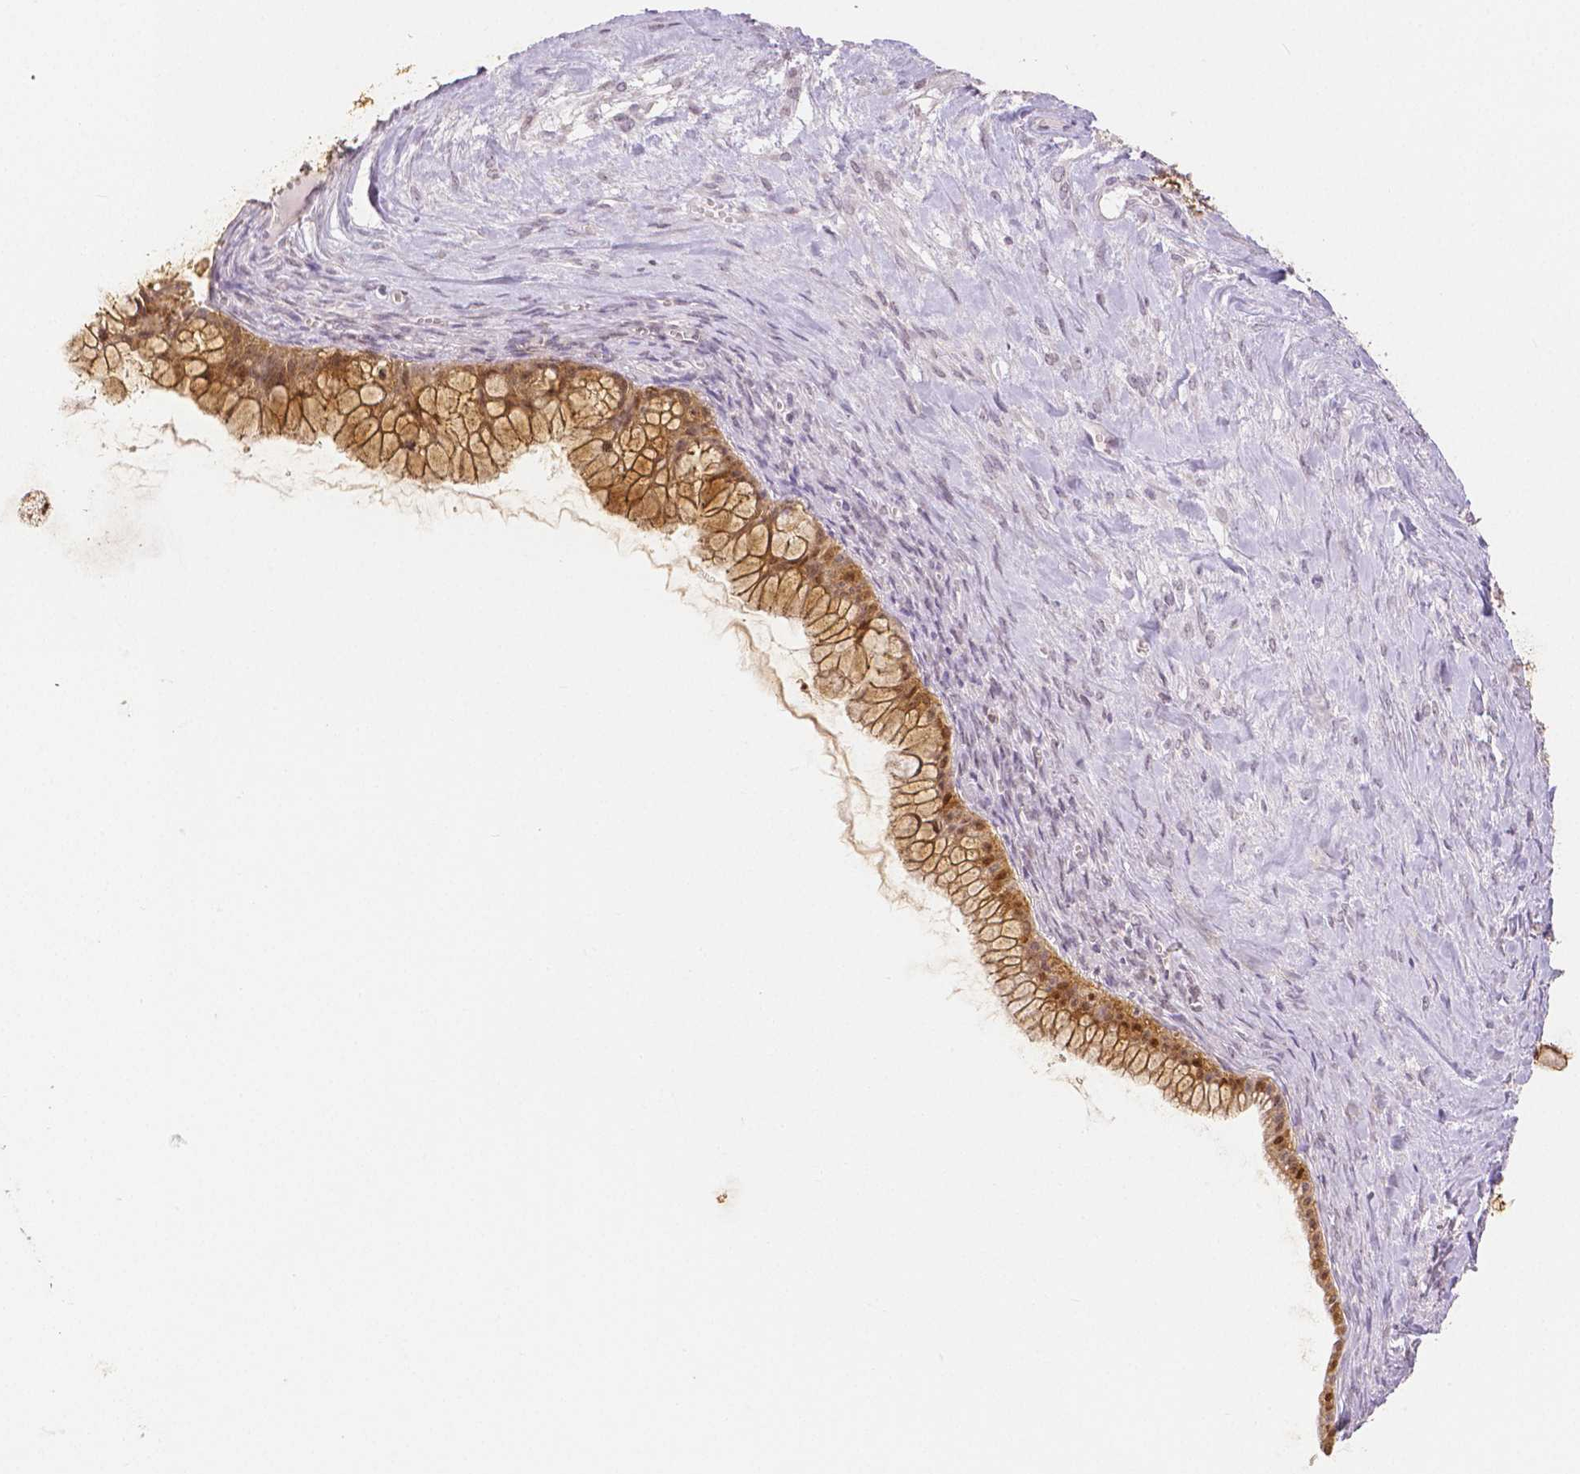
{"staining": {"intensity": "moderate", "quantity": ">75%", "location": "cytoplasmic/membranous"}, "tissue": "ovarian cancer", "cell_type": "Tumor cells", "image_type": "cancer", "snomed": [{"axis": "morphology", "description": "Cystadenocarcinoma, mucinous, NOS"}, {"axis": "topography", "description": "Ovary"}], "caption": "Immunohistochemistry (IHC) of human ovarian cancer shows medium levels of moderate cytoplasmic/membranous expression in about >75% of tumor cells. Immunohistochemistry (IHC) stains the protein in brown and the nuclei are stained blue.", "gene": "OCLN", "patient": {"sex": "female", "age": 41}}